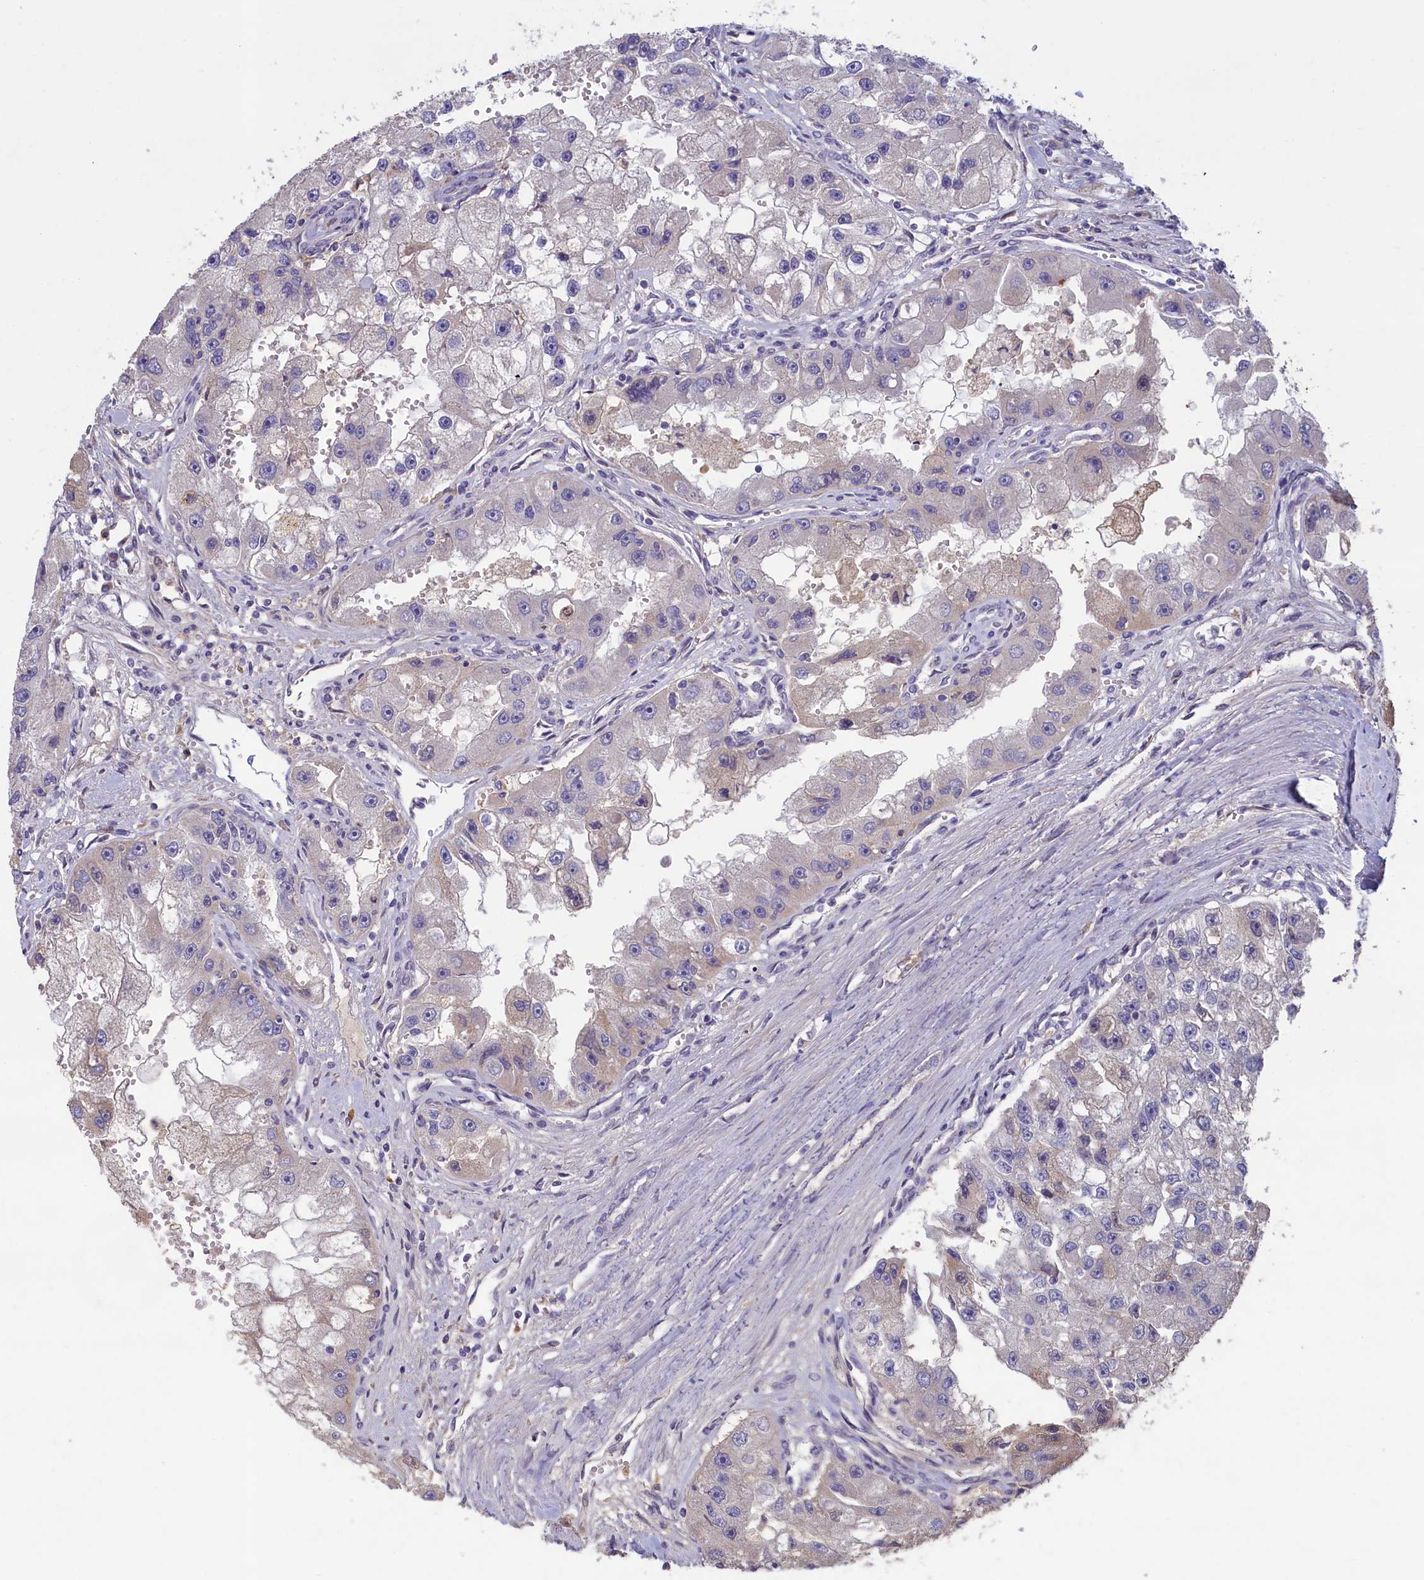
{"staining": {"intensity": "weak", "quantity": "<25%", "location": "cytoplasmic/membranous"}, "tissue": "renal cancer", "cell_type": "Tumor cells", "image_type": "cancer", "snomed": [{"axis": "morphology", "description": "Adenocarcinoma, NOS"}, {"axis": "topography", "description": "Kidney"}], "caption": "Immunohistochemistry of adenocarcinoma (renal) exhibits no positivity in tumor cells. The staining is performed using DAB (3,3'-diaminobenzidine) brown chromogen with nuclei counter-stained in using hematoxylin.", "gene": "ATF7IP2", "patient": {"sex": "male", "age": 63}}